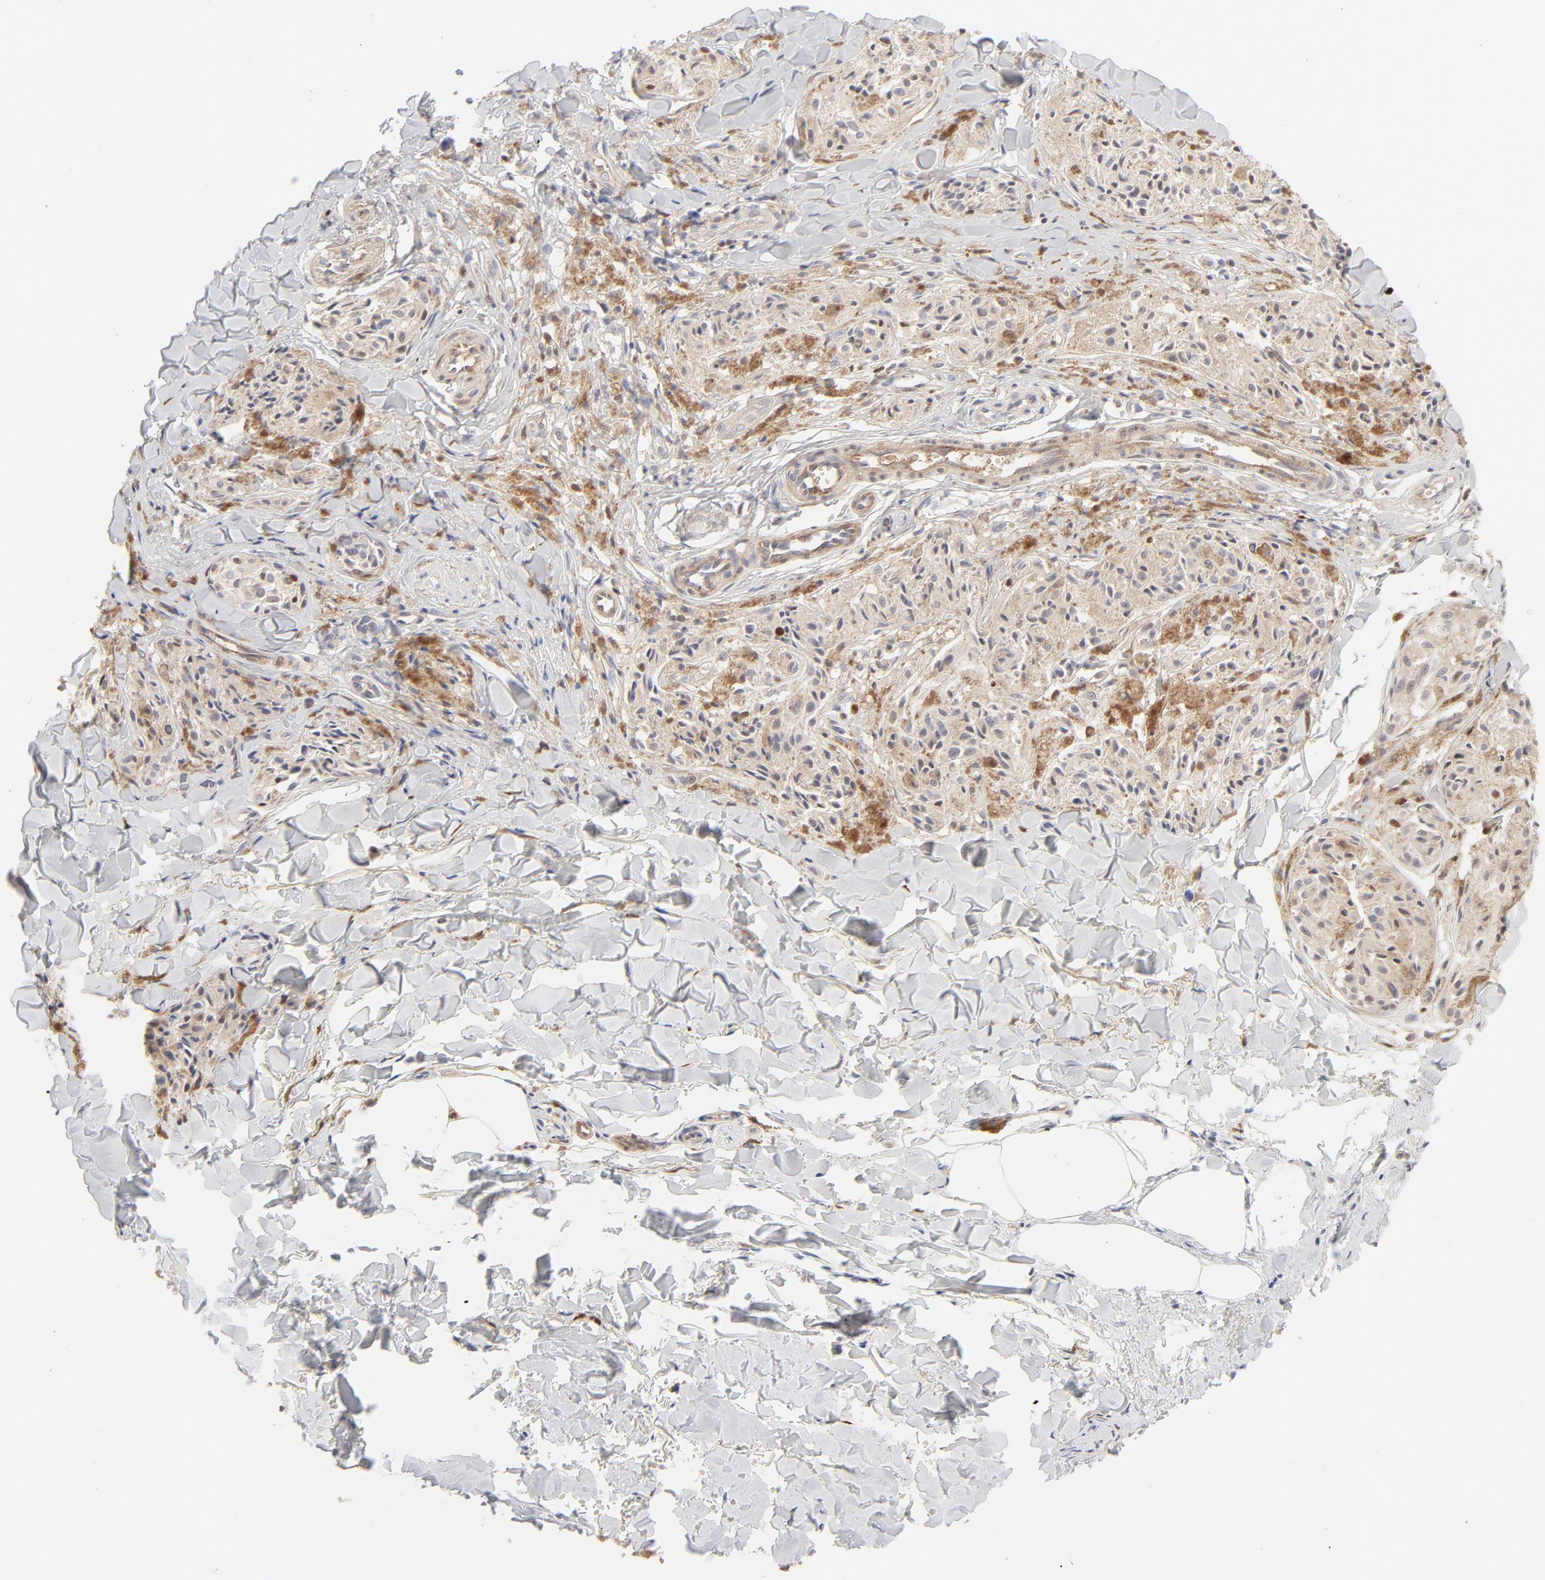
{"staining": {"intensity": "negative", "quantity": "none", "location": "none"}, "tissue": "melanoma", "cell_type": "Tumor cells", "image_type": "cancer", "snomed": [{"axis": "morphology", "description": "Malignant melanoma, Metastatic site"}, {"axis": "topography", "description": "Skin"}], "caption": "Immunohistochemistry micrograph of neoplastic tissue: human melanoma stained with DAB demonstrates no significant protein expression in tumor cells.", "gene": "CDK6", "patient": {"sex": "female", "age": 66}}